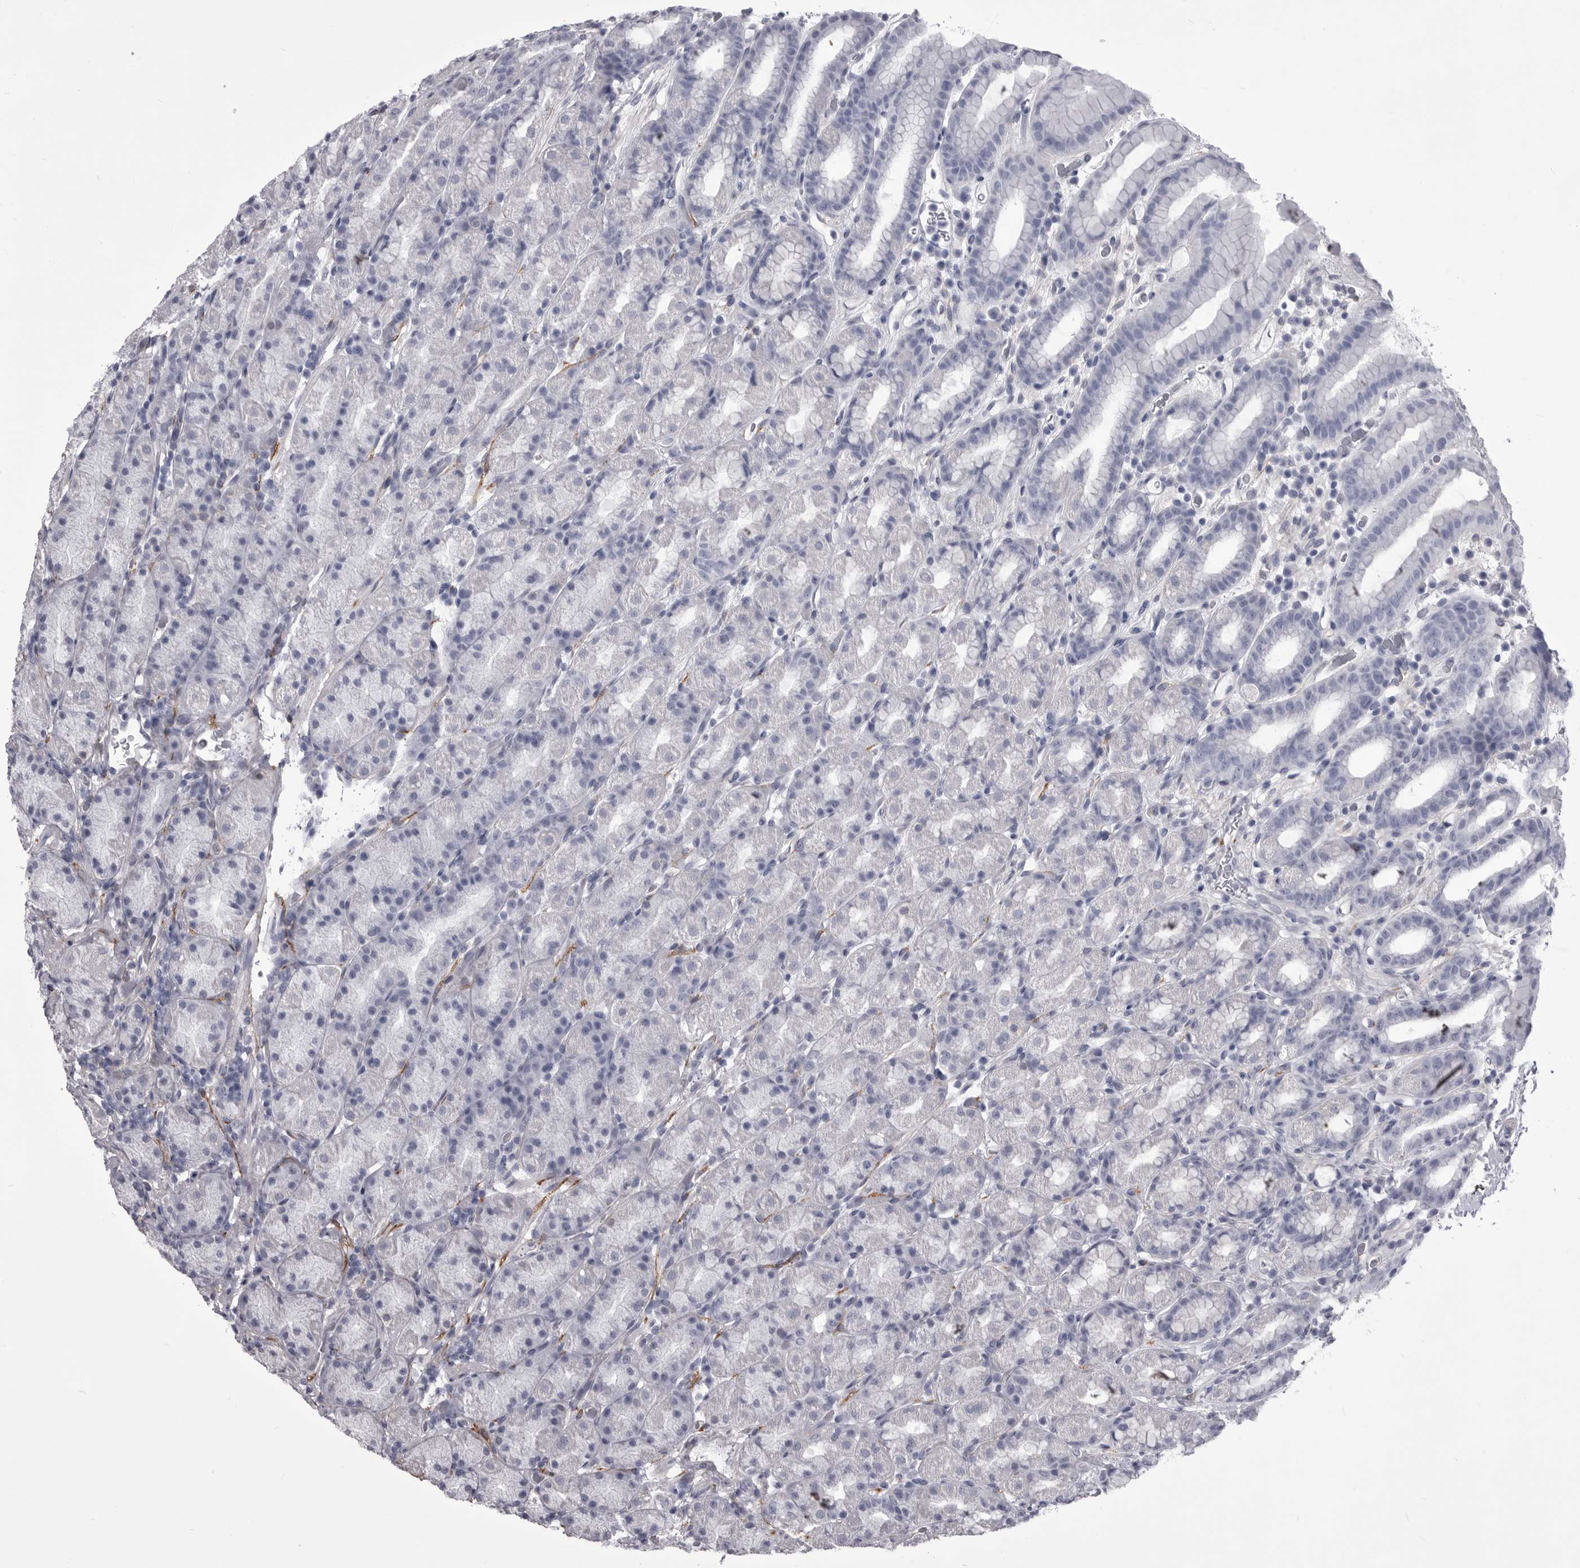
{"staining": {"intensity": "negative", "quantity": "none", "location": "none"}, "tissue": "stomach", "cell_type": "Glandular cells", "image_type": "normal", "snomed": [{"axis": "morphology", "description": "Normal tissue, NOS"}, {"axis": "topography", "description": "Stomach, upper"}], "caption": "Unremarkable stomach was stained to show a protein in brown. There is no significant expression in glandular cells. The staining is performed using DAB brown chromogen with nuclei counter-stained in using hematoxylin.", "gene": "ANK2", "patient": {"sex": "male", "age": 68}}